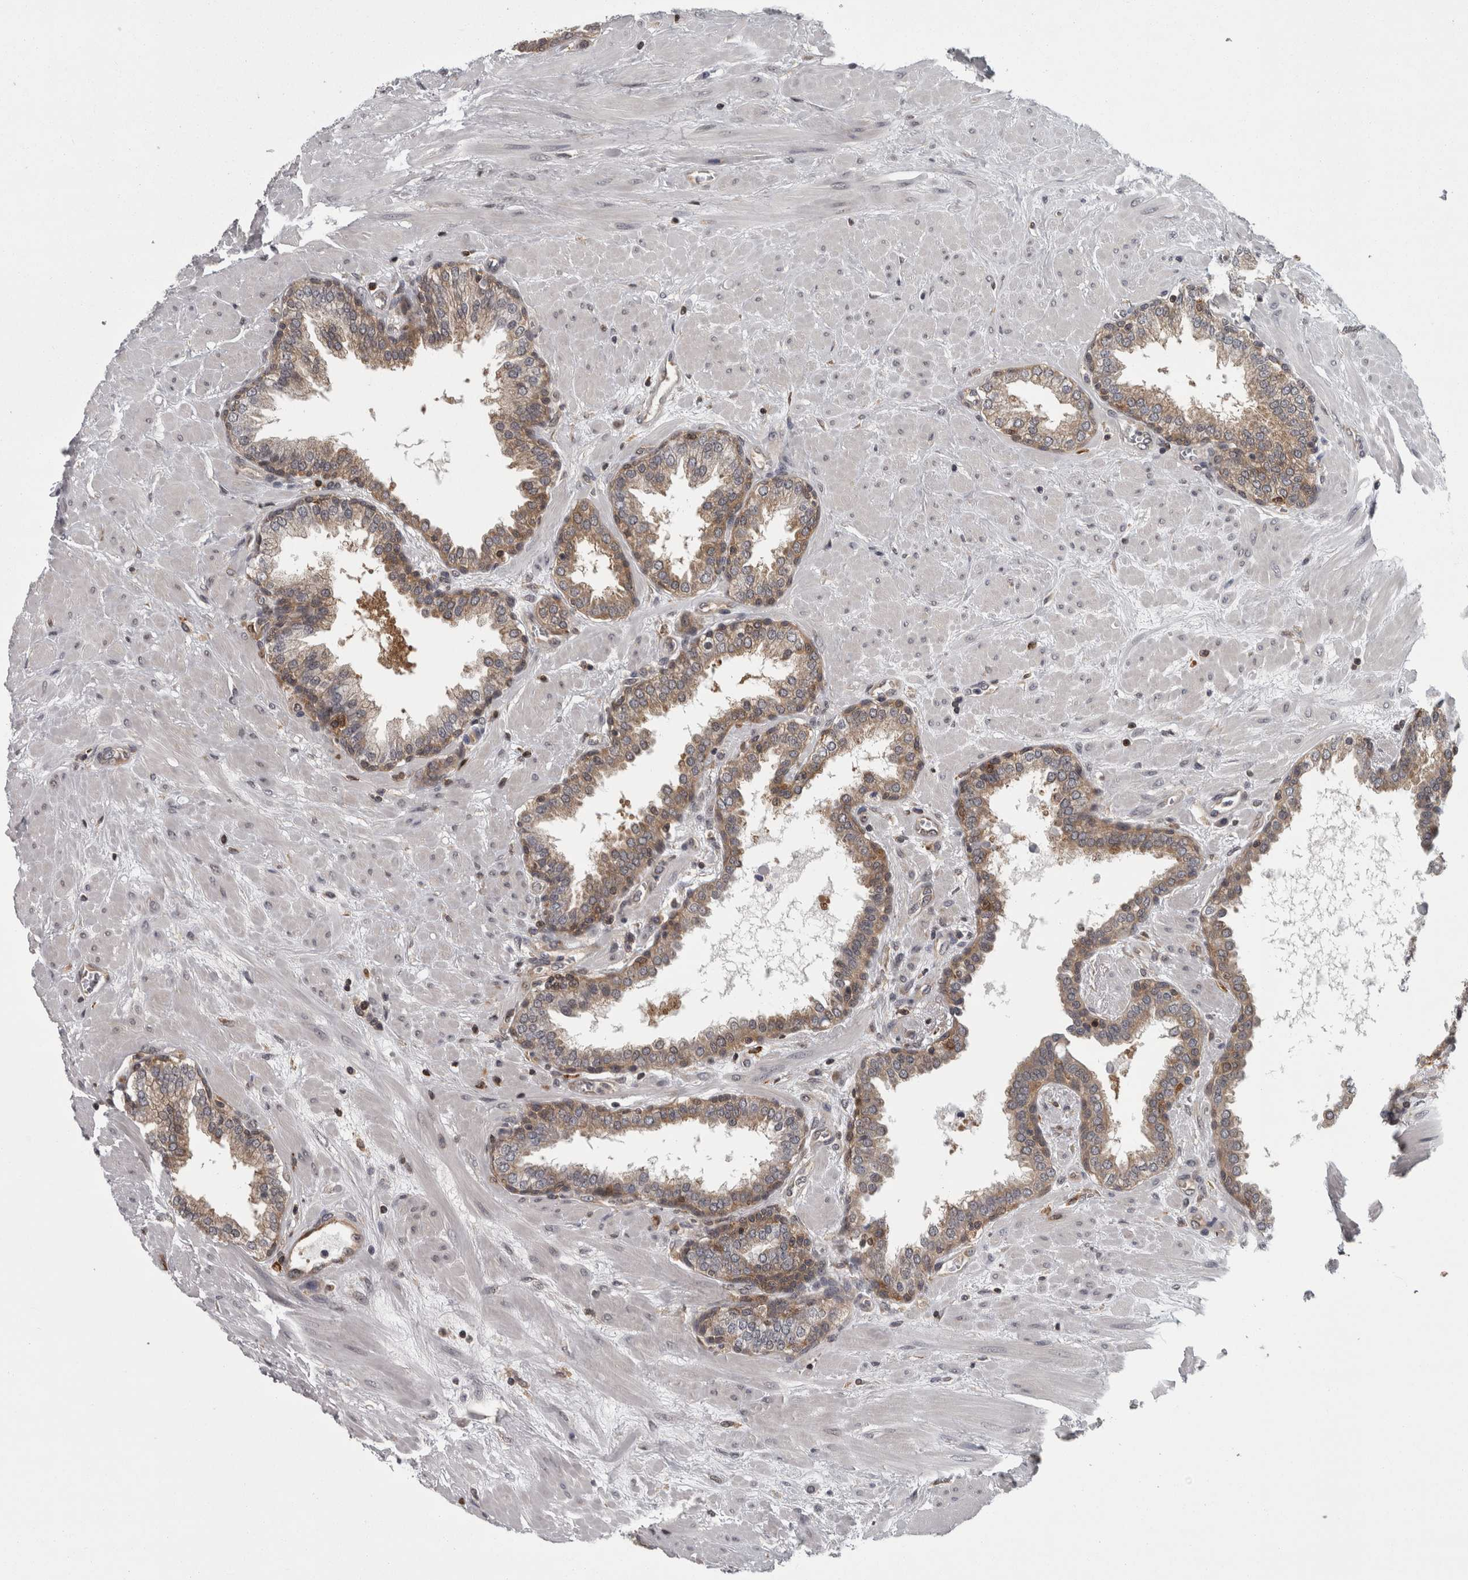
{"staining": {"intensity": "moderate", "quantity": ">75%", "location": "cytoplasmic/membranous"}, "tissue": "prostate", "cell_type": "Glandular cells", "image_type": "normal", "snomed": [{"axis": "morphology", "description": "Normal tissue, NOS"}, {"axis": "topography", "description": "Prostate"}], "caption": "Immunohistochemical staining of unremarkable human prostate exhibits moderate cytoplasmic/membranous protein expression in about >75% of glandular cells. Nuclei are stained in blue.", "gene": "CACYBP", "patient": {"sex": "male", "age": 51}}